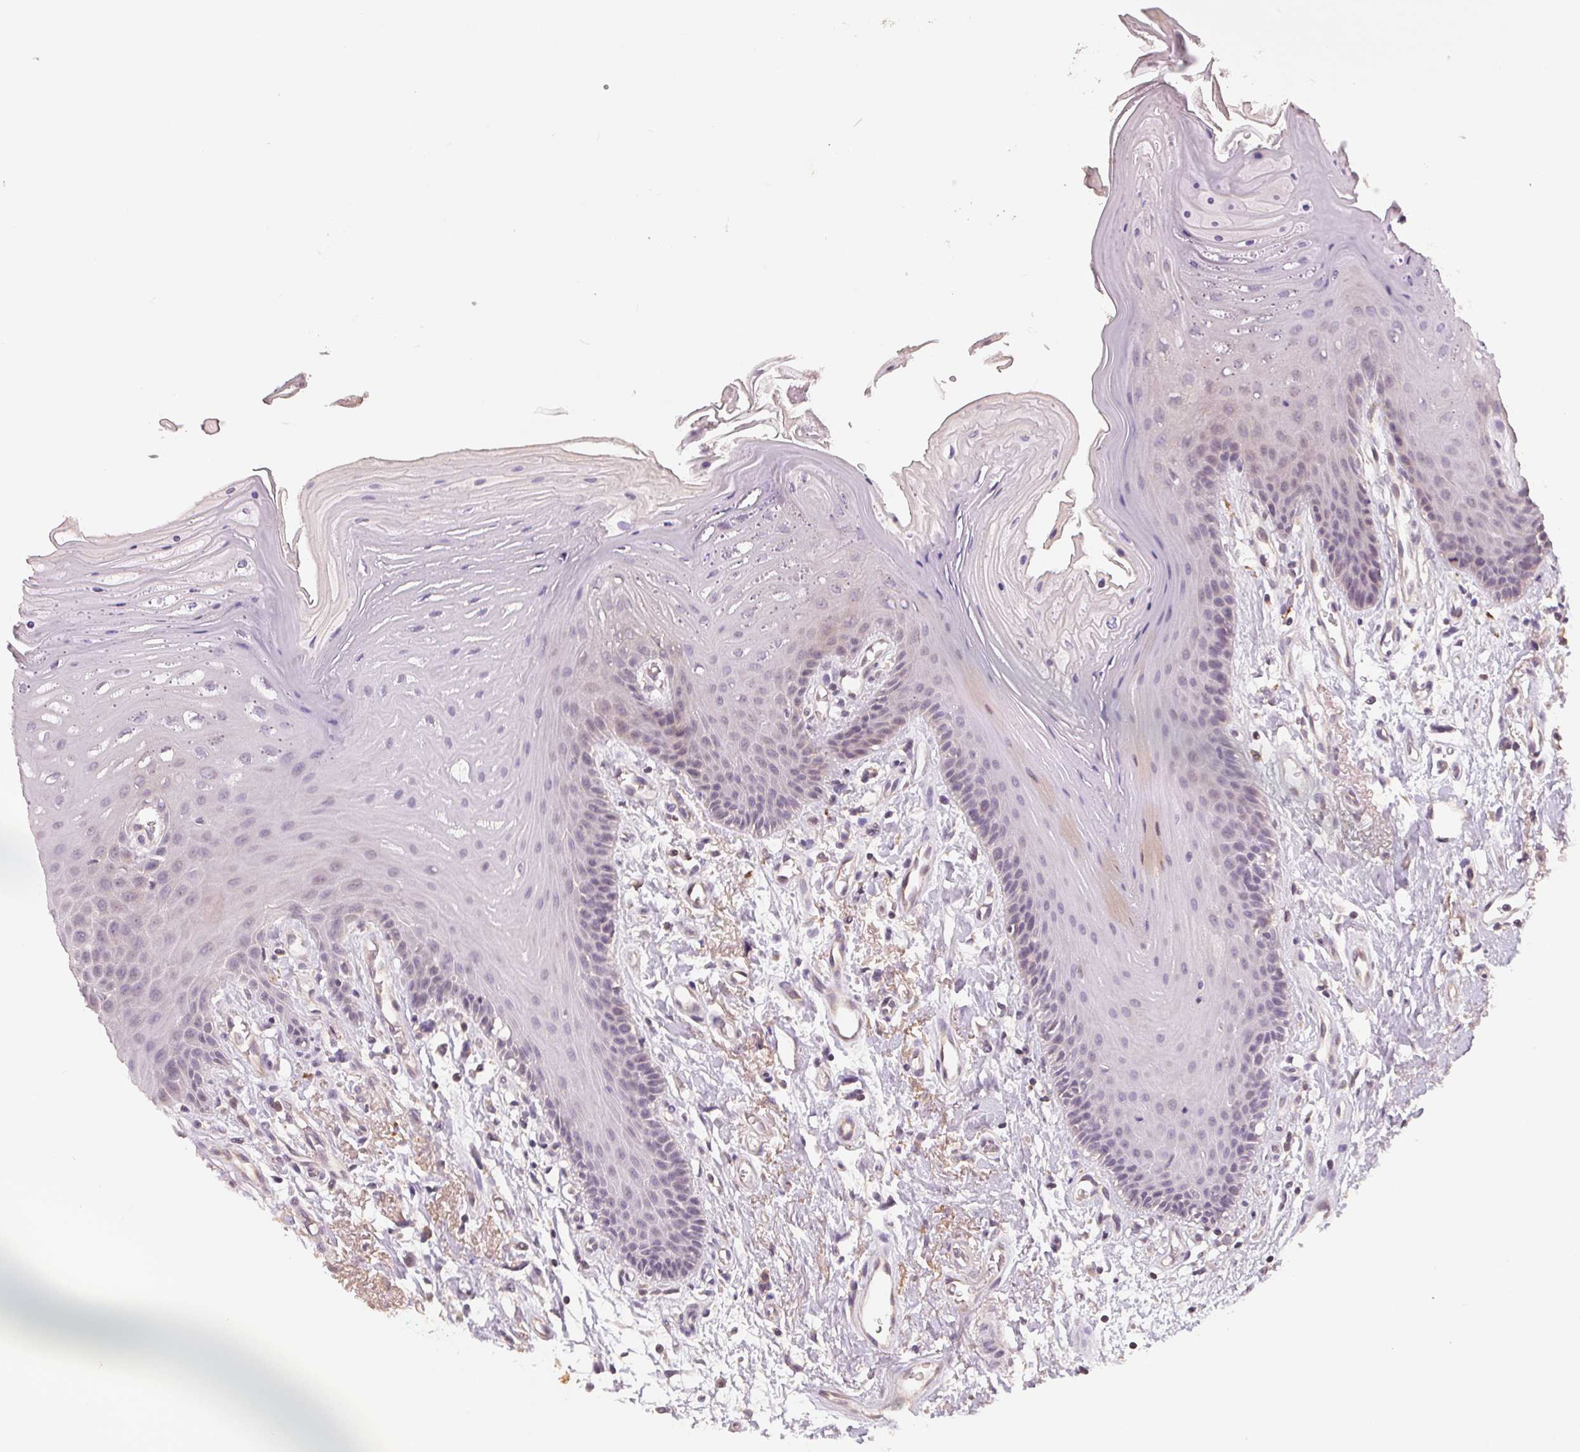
{"staining": {"intensity": "negative", "quantity": "none", "location": "none"}, "tissue": "oral mucosa", "cell_type": "Squamous epithelial cells", "image_type": "normal", "snomed": [{"axis": "morphology", "description": "Normal tissue, NOS"}, {"axis": "morphology", "description": "Normal morphology"}, {"axis": "topography", "description": "Oral tissue"}], "caption": "Squamous epithelial cells show no significant positivity in normal oral mucosa. The staining is performed using DAB brown chromogen with nuclei counter-stained in using hematoxylin.", "gene": "AQP8", "patient": {"sex": "female", "age": 76}}